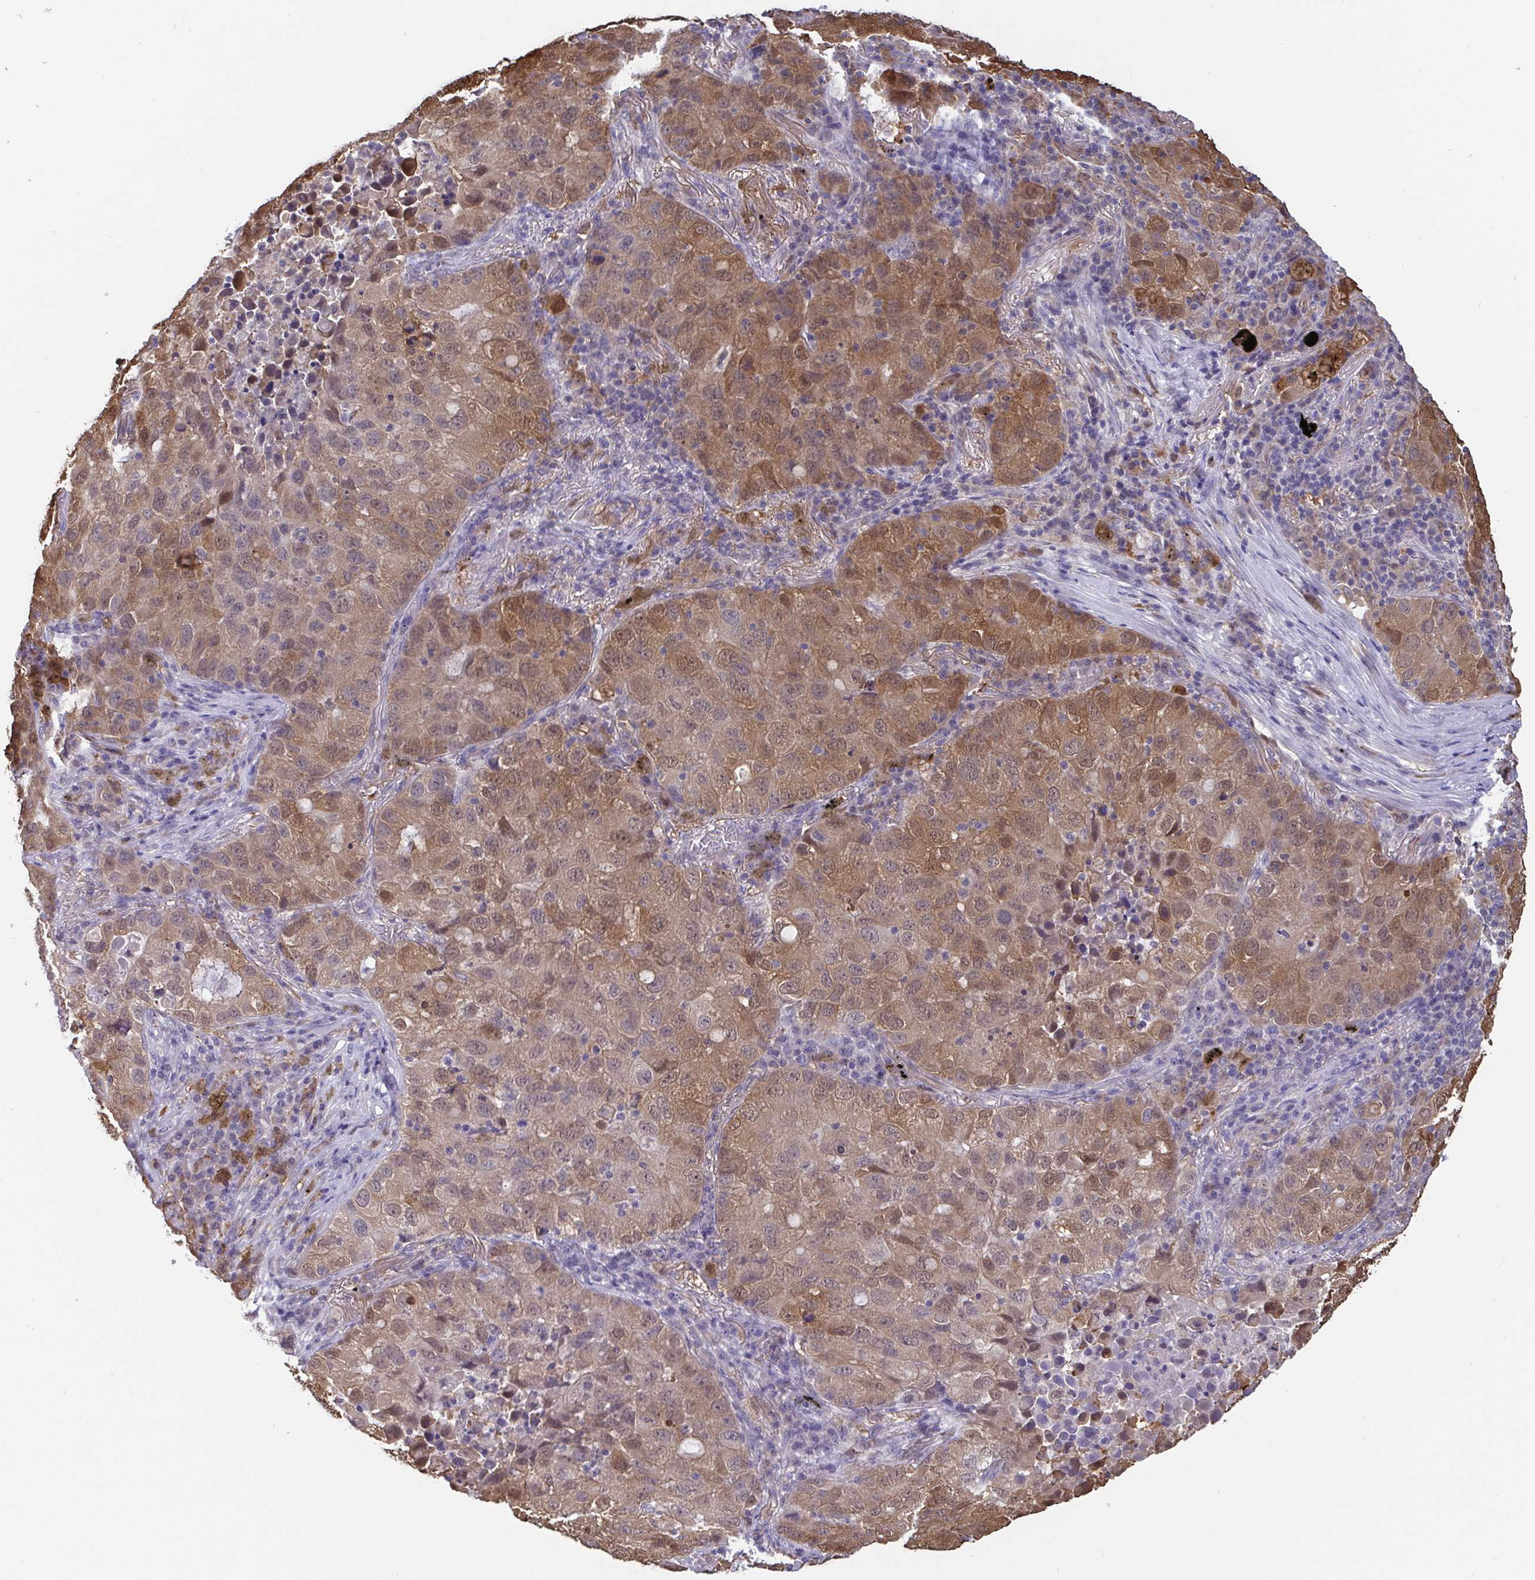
{"staining": {"intensity": "moderate", "quantity": ">75%", "location": "cytoplasmic/membranous,nuclear"}, "tissue": "lung cancer", "cell_type": "Tumor cells", "image_type": "cancer", "snomed": [{"axis": "morphology", "description": "Normal morphology"}, {"axis": "morphology", "description": "Adenocarcinoma, NOS"}, {"axis": "topography", "description": "Lymph node"}, {"axis": "topography", "description": "Lung"}], "caption": "The histopathology image exhibits a brown stain indicating the presence of a protein in the cytoplasmic/membranous and nuclear of tumor cells in lung adenocarcinoma.", "gene": "IDH1", "patient": {"sex": "female", "age": 51}}